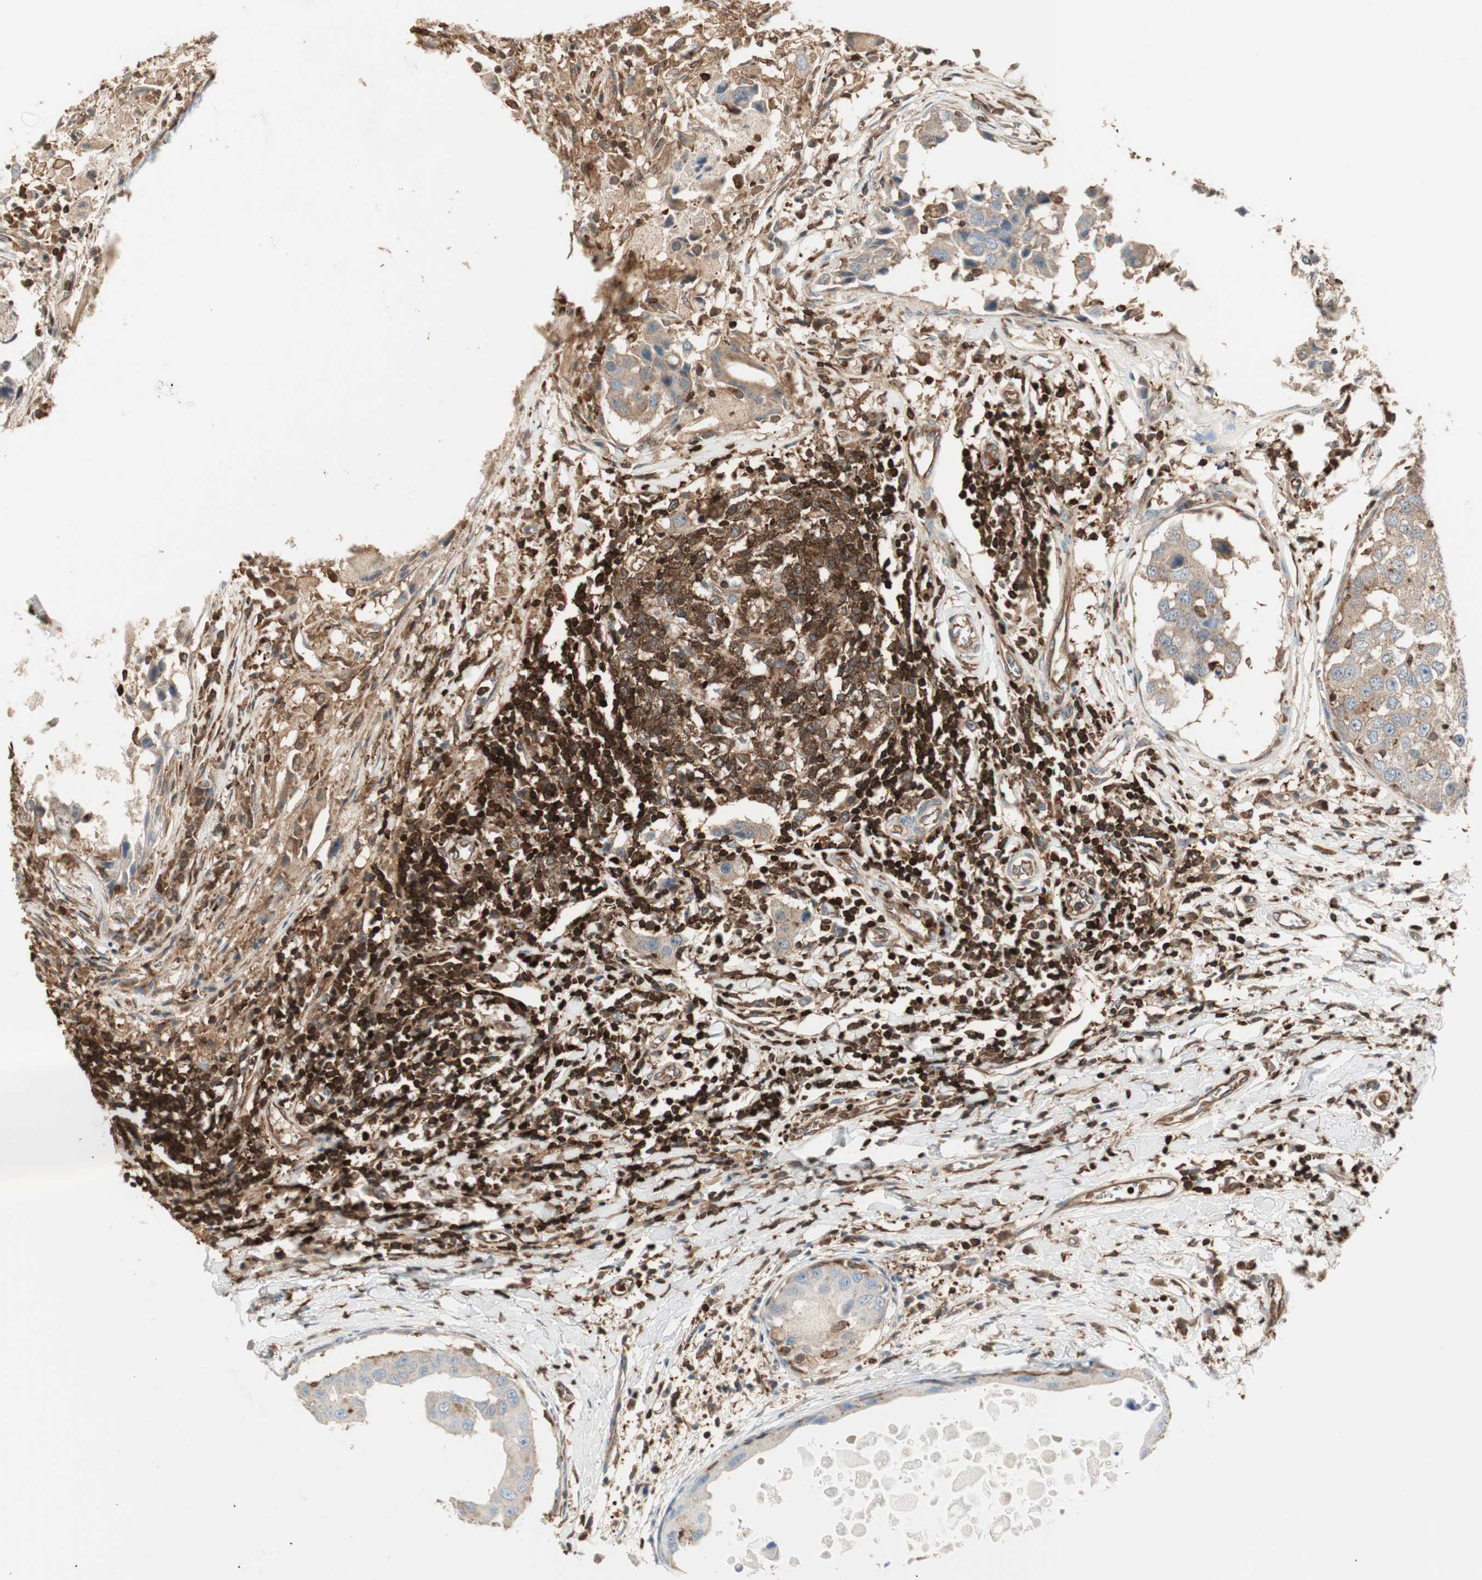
{"staining": {"intensity": "weak", "quantity": ">75%", "location": "cytoplasmic/membranous"}, "tissue": "breast cancer", "cell_type": "Tumor cells", "image_type": "cancer", "snomed": [{"axis": "morphology", "description": "Duct carcinoma"}, {"axis": "topography", "description": "Breast"}], "caption": "Immunohistochemical staining of breast cancer (invasive ductal carcinoma) demonstrates low levels of weak cytoplasmic/membranous expression in about >75% of tumor cells.", "gene": "CRLF3", "patient": {"sex": "female", "age": 27}}